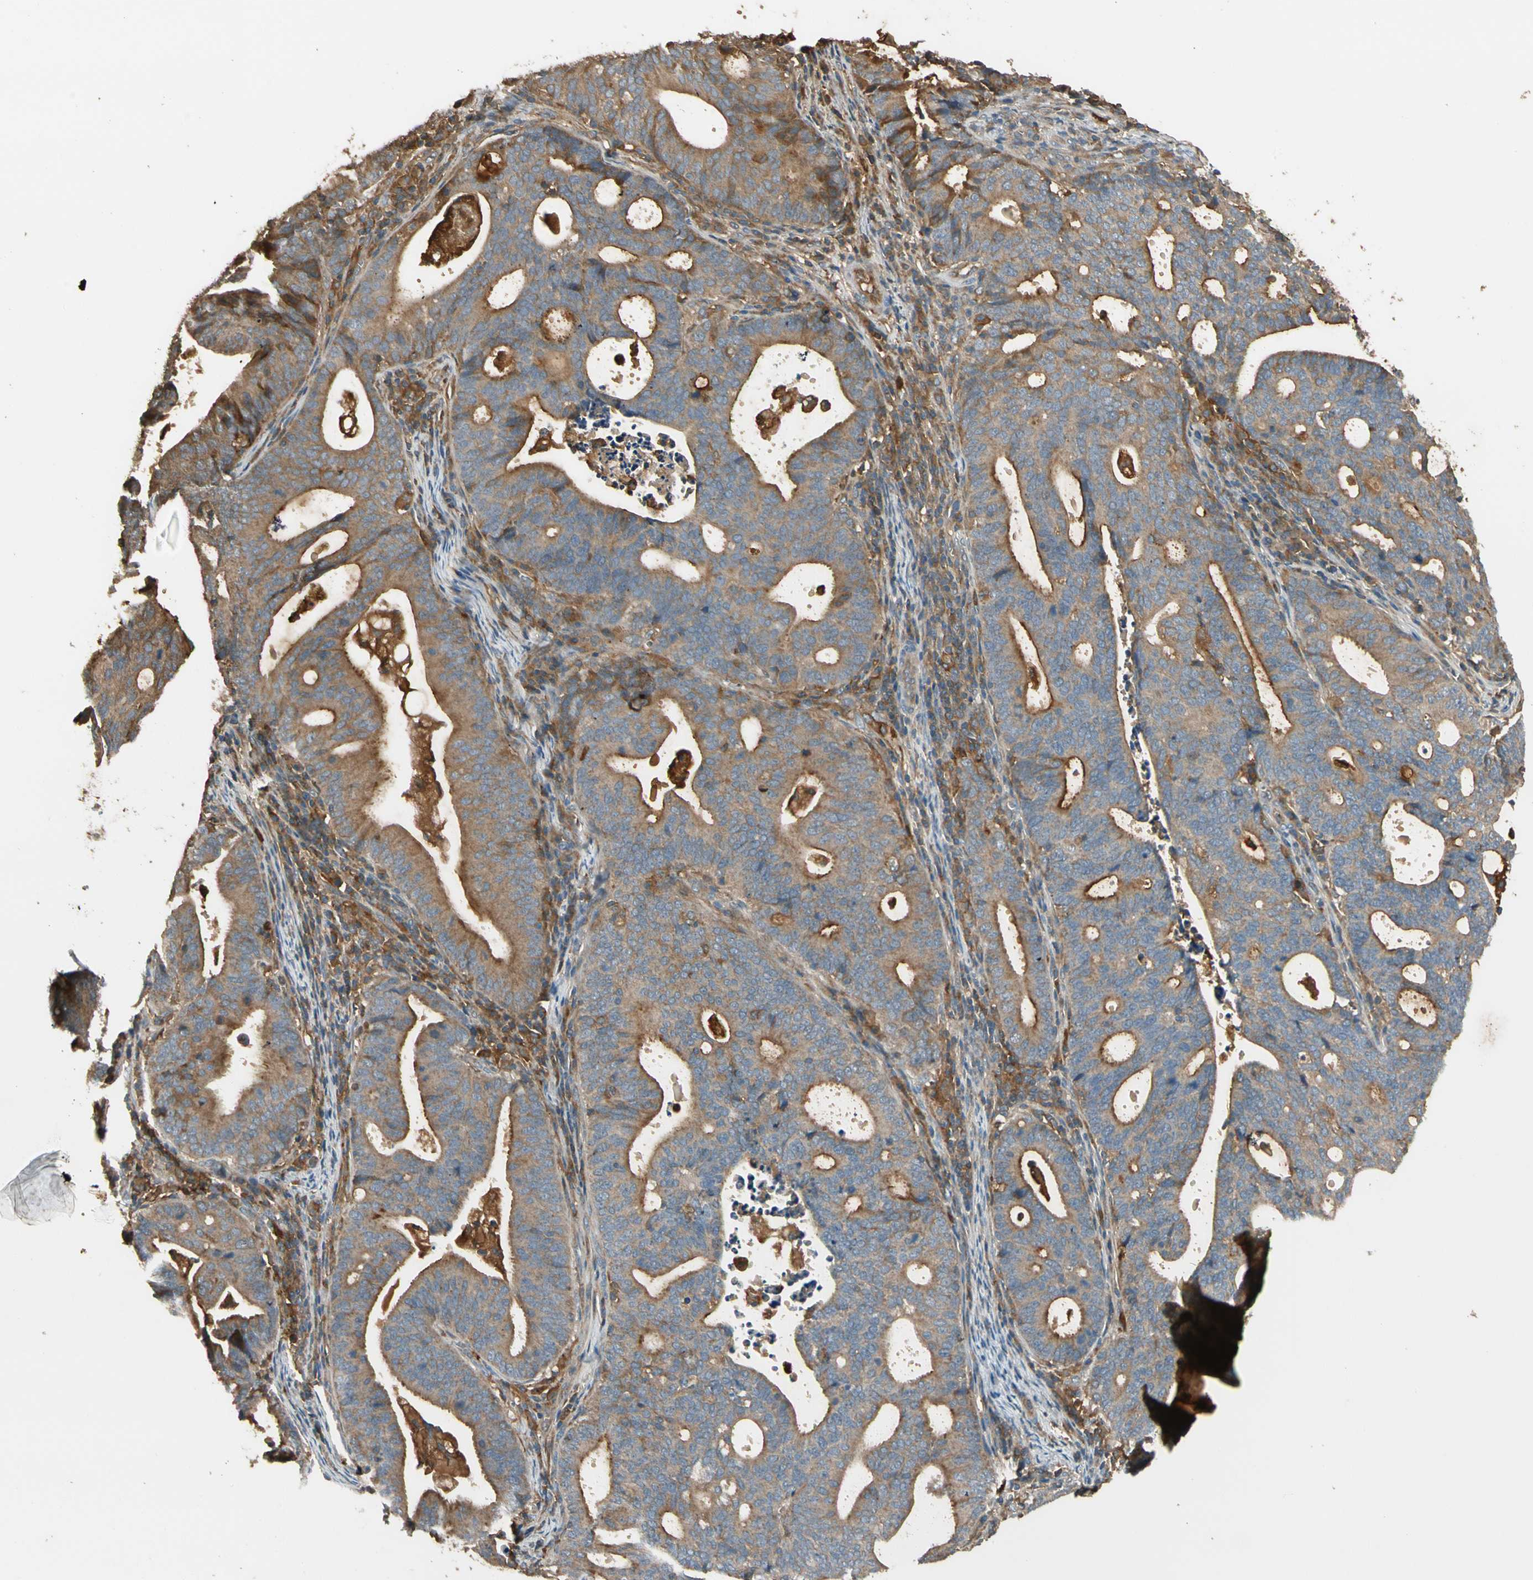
{"staining": {"intensity": "moderate", "quantity": ">75%", "location": "cytoplasmic/membranous"}, "tissue": "endometrial cancer", "cell_type": "Tumor cells", "image_type": "cancer", "snomed": [{"axis": "morphology", "description": "Adenocarcinoma, NOS"}, {"axis": "topography", "description": "Uterus"}], "caption": "Approximately >75% of tumor cells in human endometrial cancer (adenocarcinoma) reveal moderate cytoplasmic/membranous protein staining as visualized by brown immunohistochemical staining.", "gene": "STX11", "patient": {"sex": "female", "age": 83}}